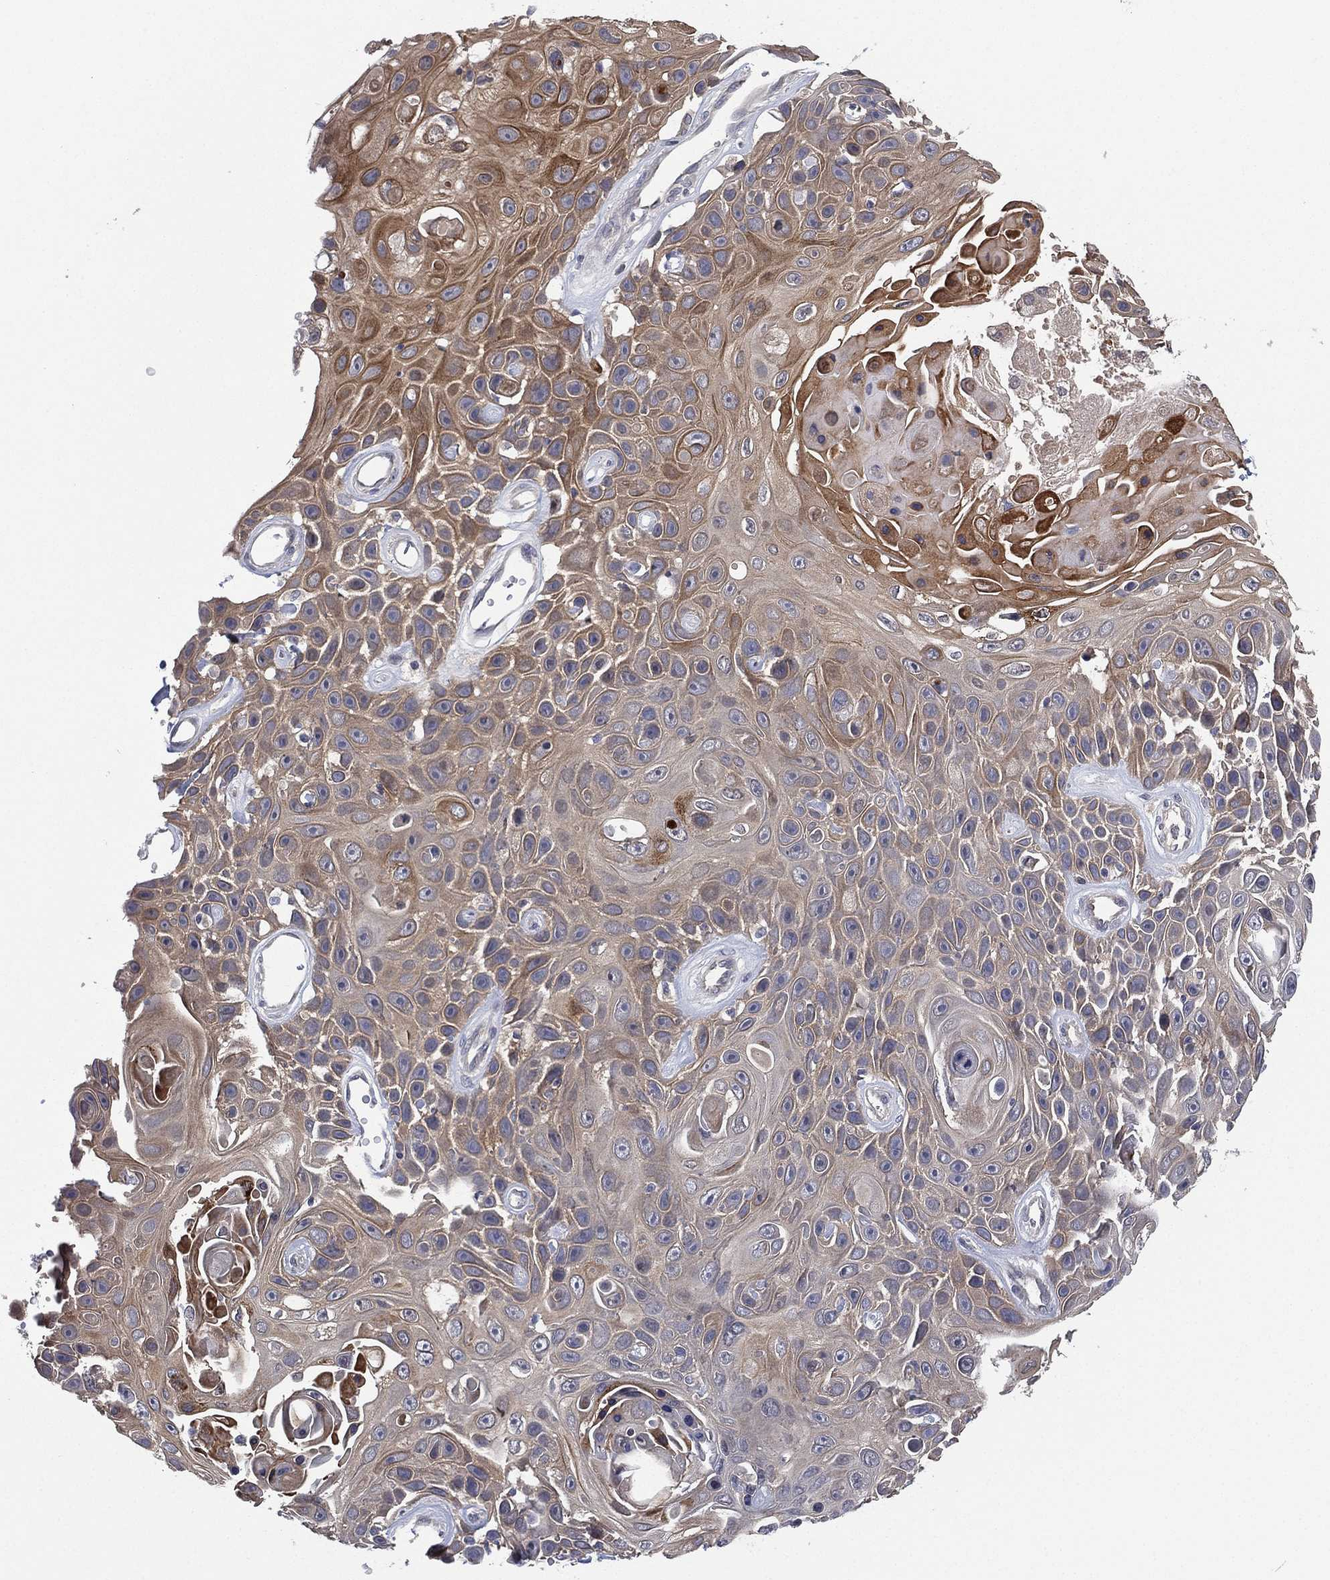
{"staining": {"intensity": "moderate", "quantity": "25%-75%", "location": "cytoplasmic/membranous"}, "tissue": "skin cancer", "cell_type": "Tumor cells", "image_type": "cancer", "snomed": [{"axis": "morphology", "description": "Squamous cell carcinoma, NOS"}, {"axis": "topography", "description": "Skin"}], "caption": "Skin squamous cell carcinoma stained with a protein marker exhibits moderate staining in tumor cells.", "gene": "MPP7", "patient": {"sex": "male", "age": 82}}